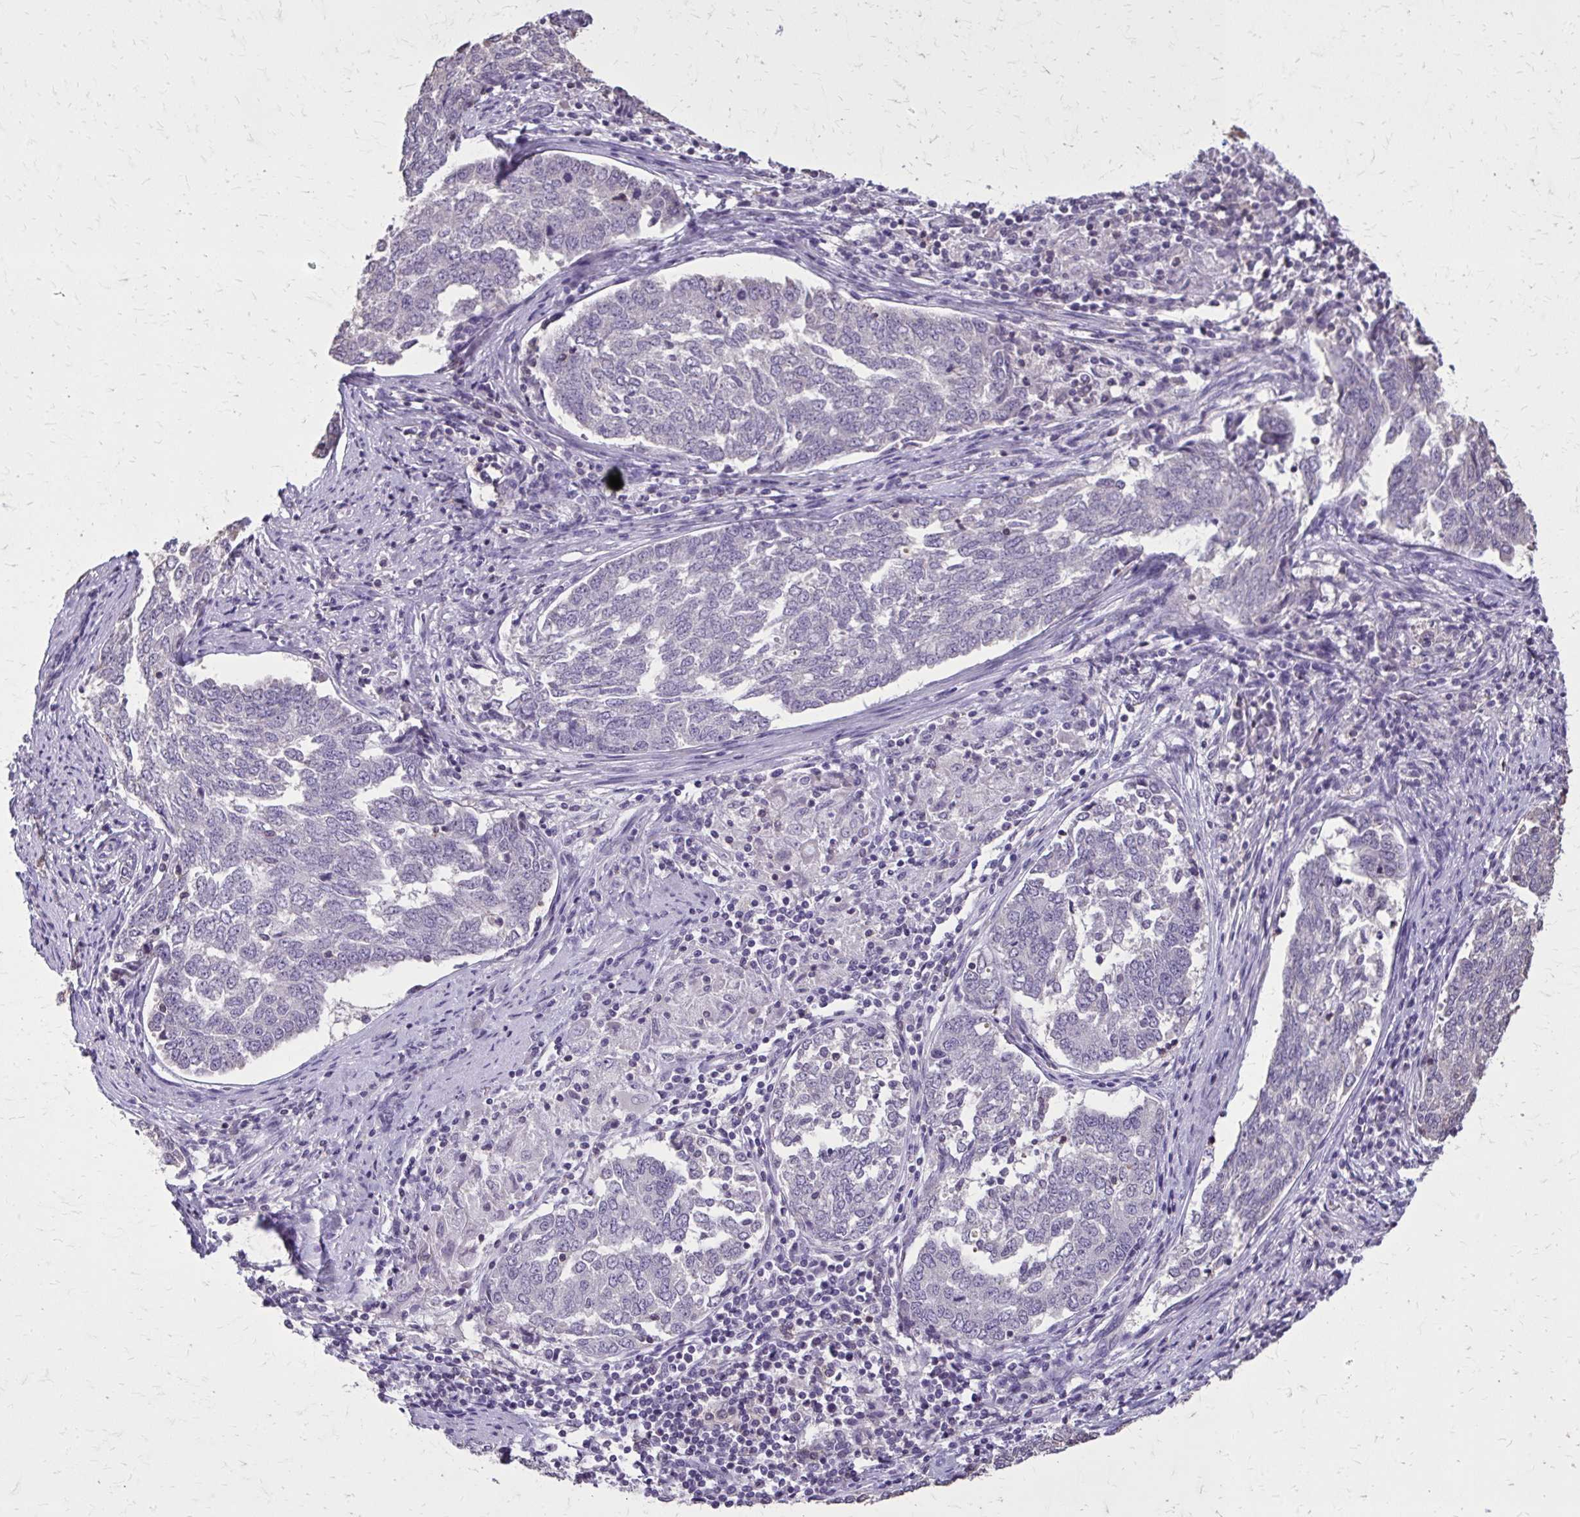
{"staining": {"intensity": "negative", "quantity": "none", "location": "none"}, "tissue": "endometrial cancer", "cell_type": "Tumor cells", "image_type": "cancer", "snomed": [{"axis": "morphology", "description": "Adenocarcinoma, NOS"}, {"axis": "topography", "description": "Endometrium"}], "caption": "Human adenocarcinoma (endometrial) stained for a protein using immunohistochemistry shows no expression in tumor cells.", "gene": "AKAP5", "patient": {"sex": "female", "age": 80}}